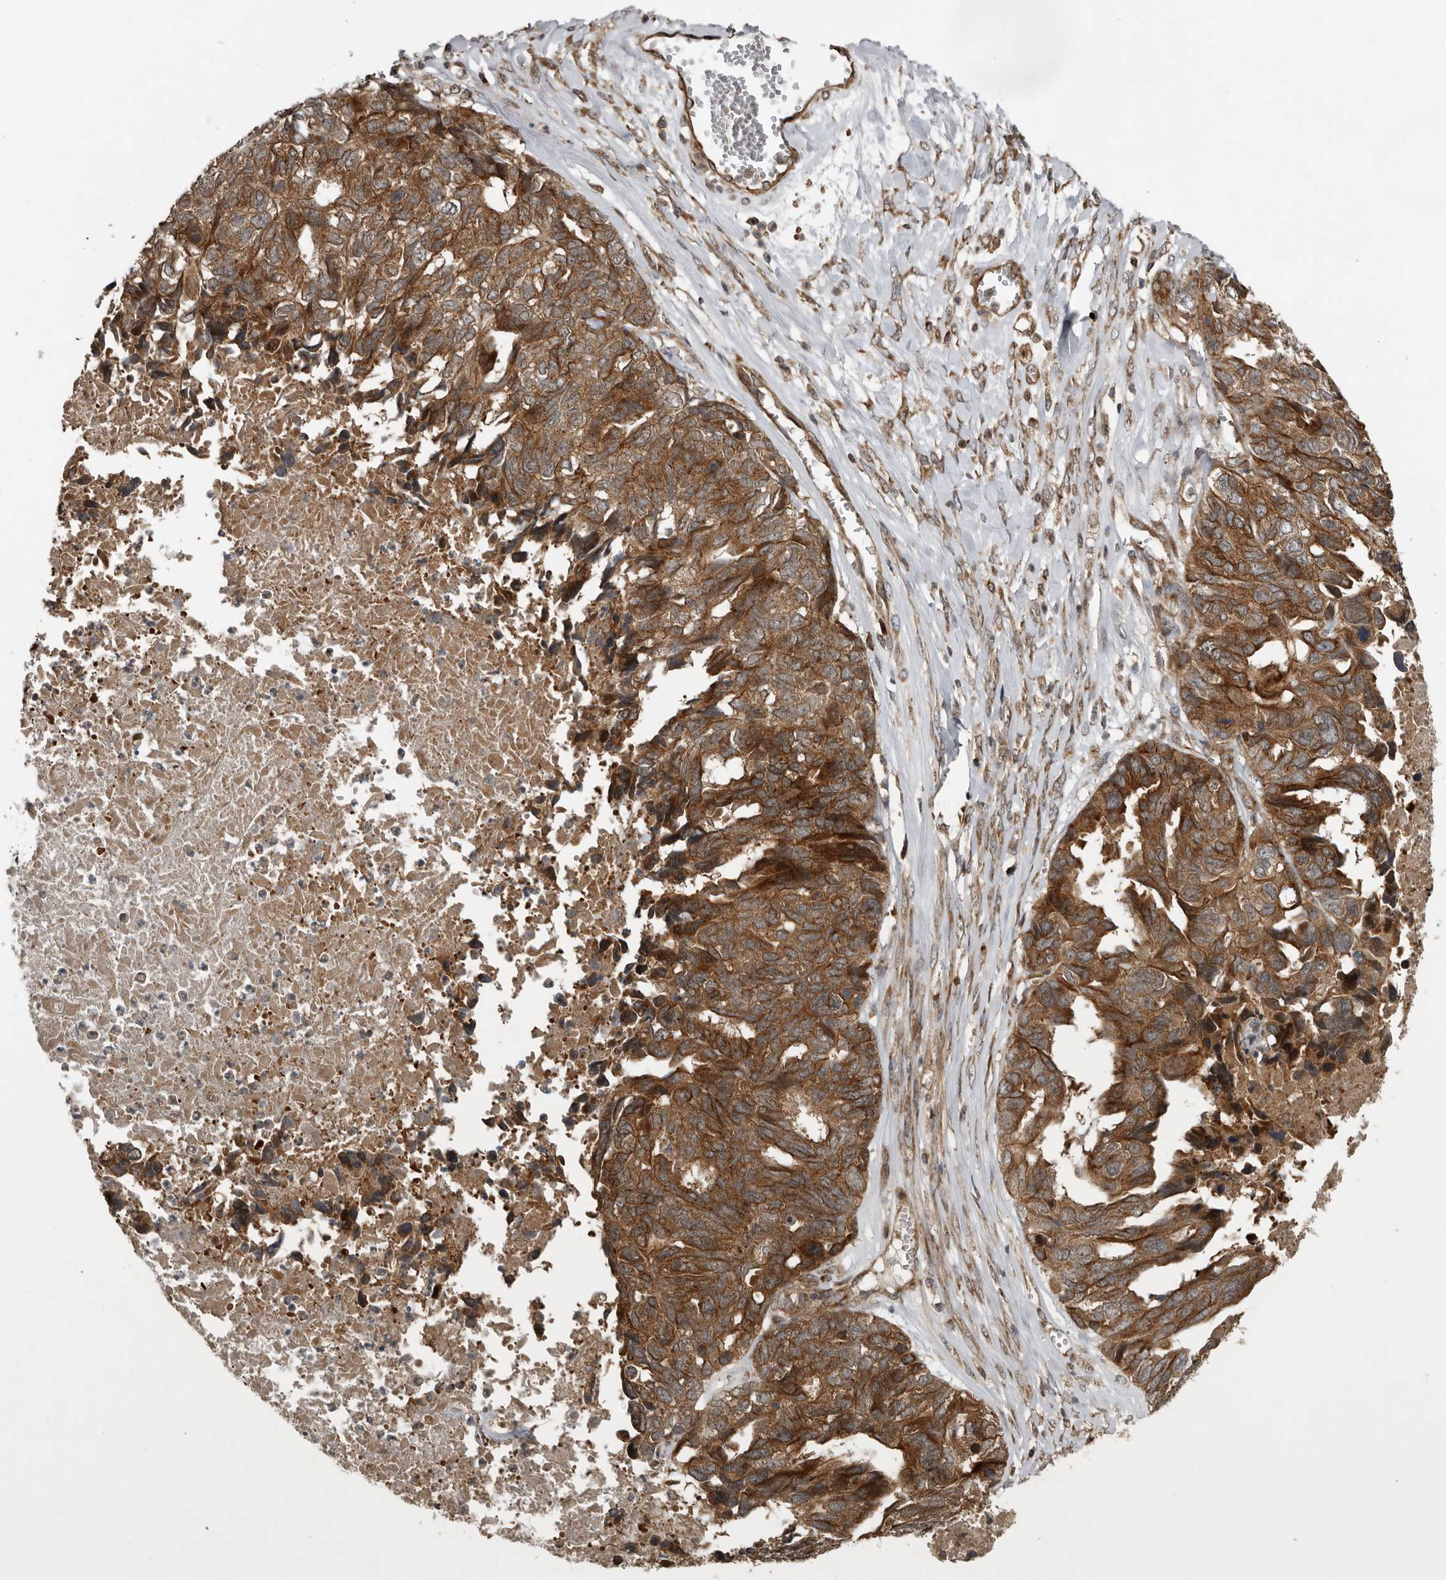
{"staining": {"intensity": "moderate", "quantity": ">75%", "location": "cytoplasmic/membranous"}, "tissue": "ovarian cancer", "cell_type": "Tumor cells", "image_type": "cancer", "snomed": [{"axis": "morphology", "description": "Cystadenocarcinoma, serous, NOS"}, {"axis": "topography", "description": "Ovary"}], "caption": "This is an image of immunohistochemistry (IHC) staining of ovarian cancer, which shows moderate positivity in the cytoplasmic/membranous of tumor cells.", "gene": "CCDC190", "patient": {"sex": "female", "age": 79}}